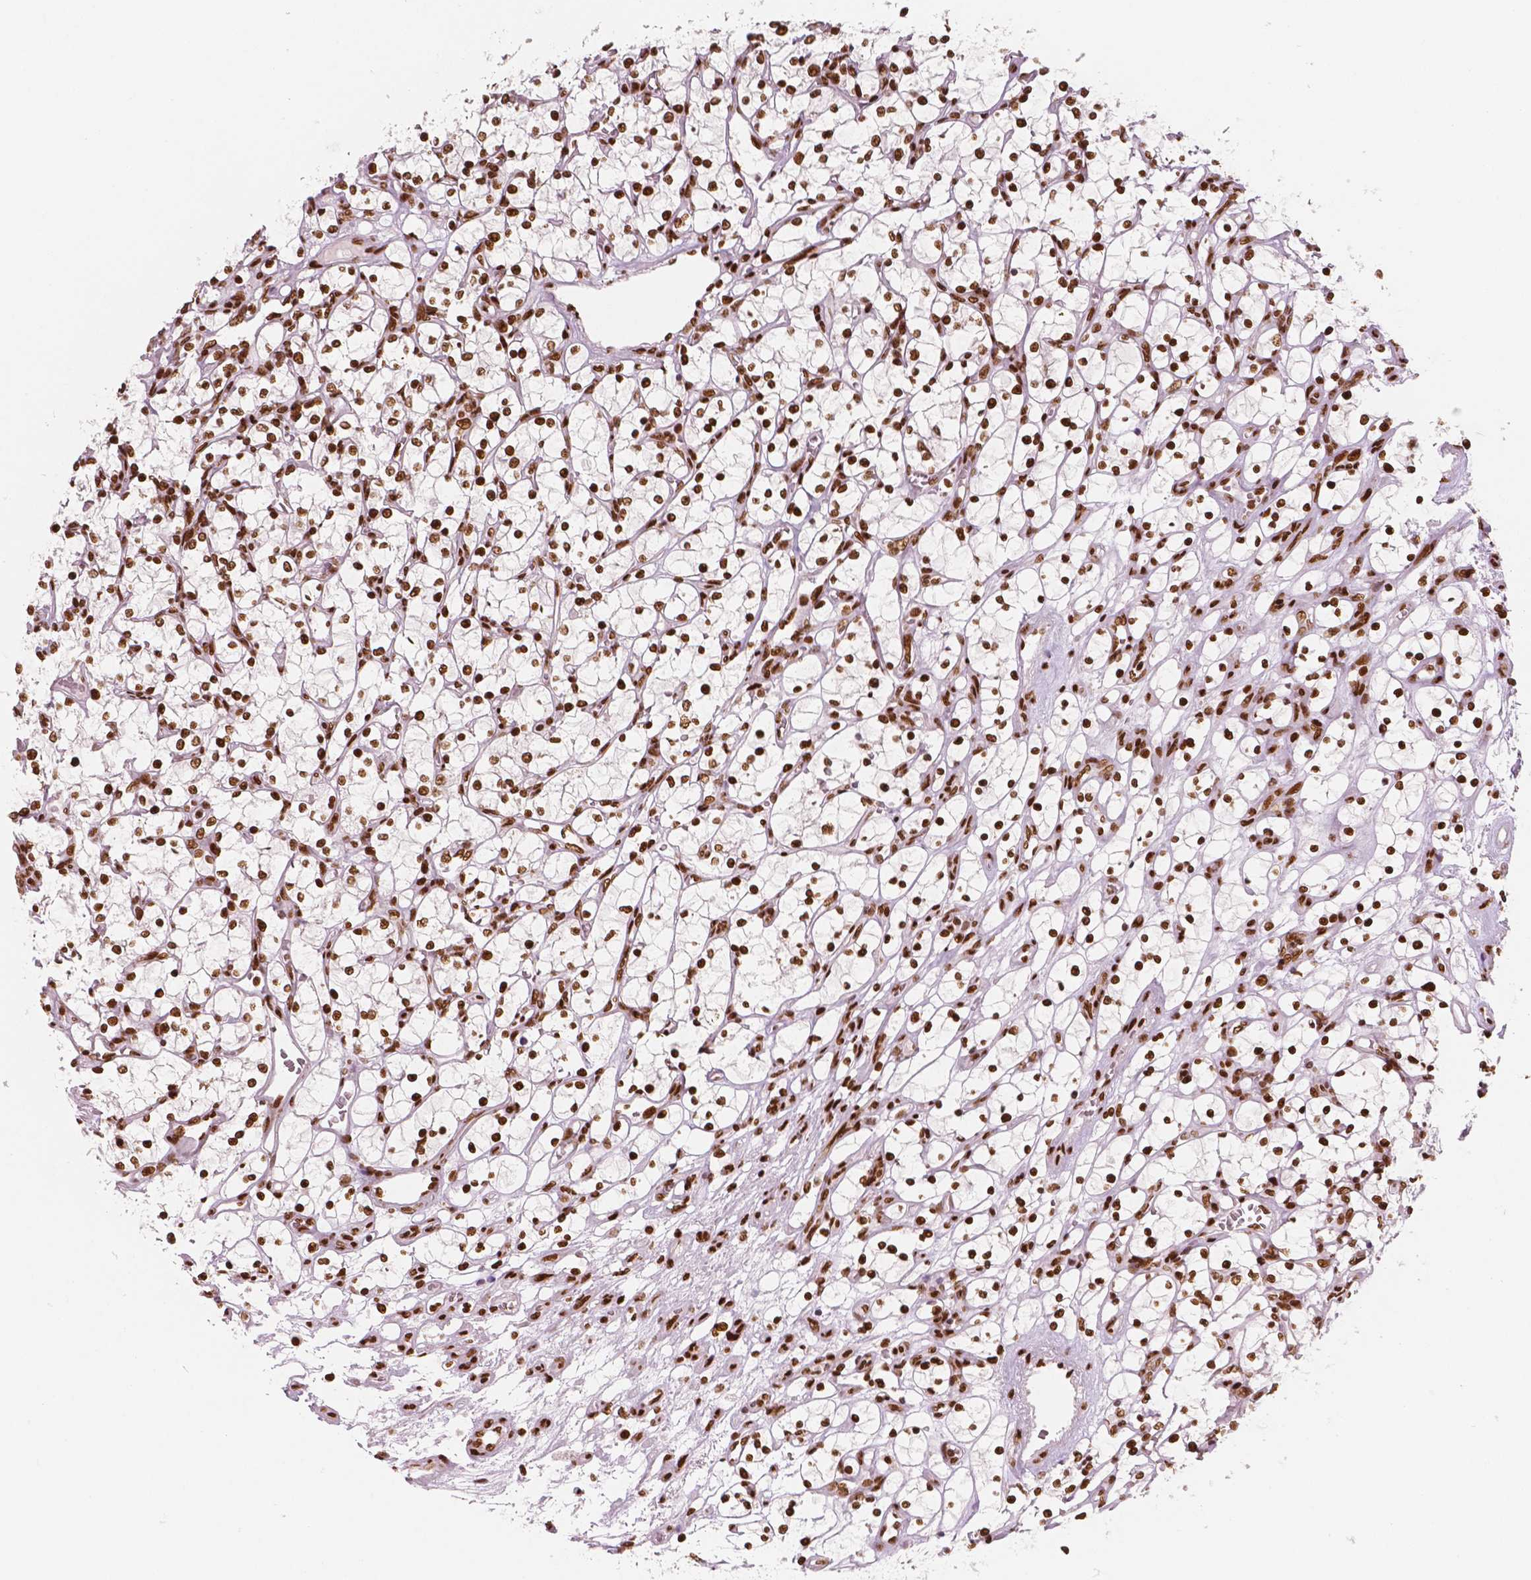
{"staining": {"intensity": "strong", "quantity": ">75%", "location": "nuclear"}, "tissue": "renal cancer", "cell_type": "Tumor cells", "image_type": "cancer", "snomed": [{"axis": "morphology", "description": "Adenocarcinoma, NOS"}, {"axis": "topography", "description": "Kidney"}], "caption": "Renal adenocarcinoma stained for a protein demonstrates strong nuclear positivity in tumor cells.", "gene": "BRD4", "patient": {"sex": "female", "age": 69}}